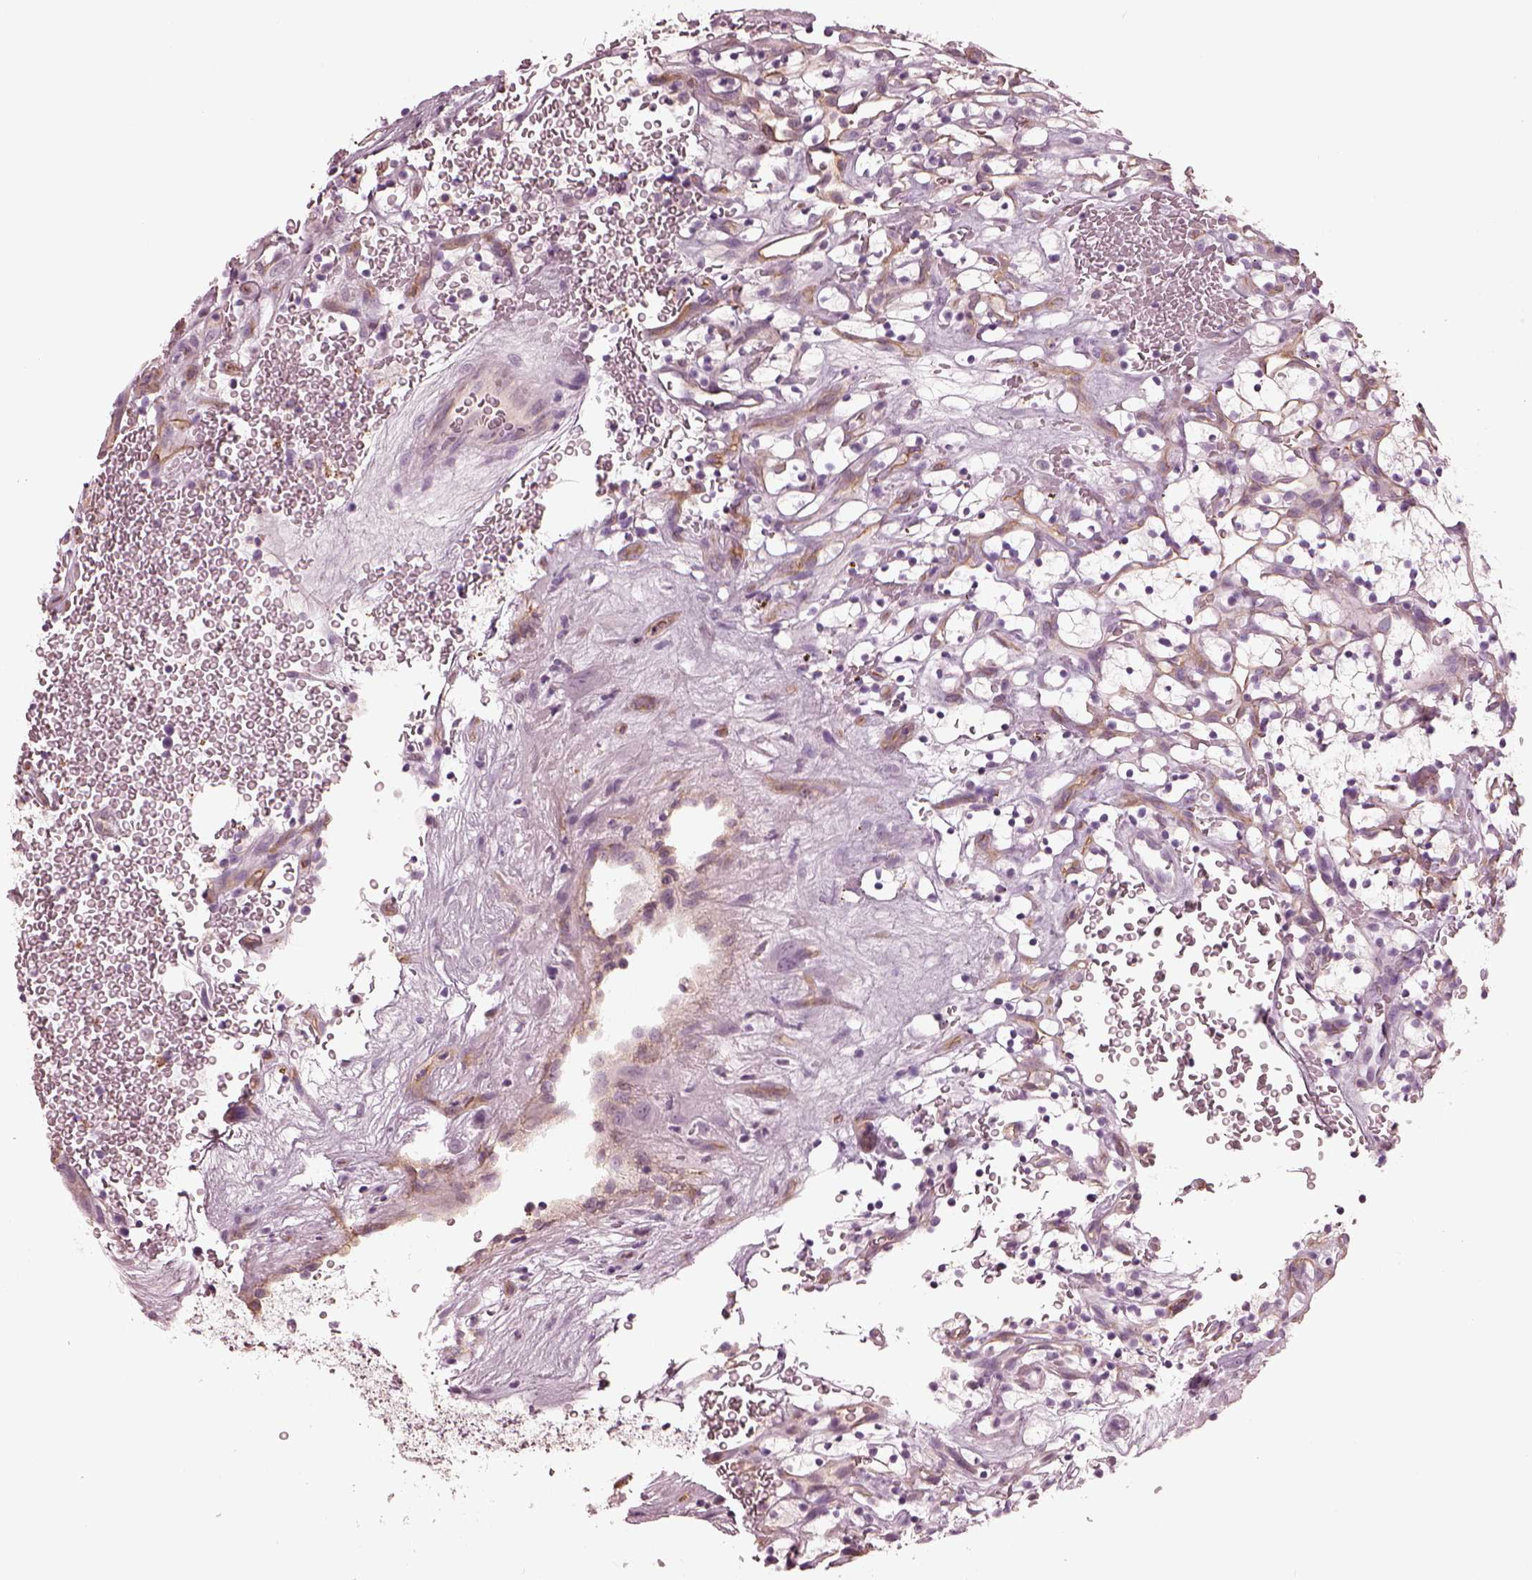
{"staining": {"intensity": "negative", "quantity": "none", "location": "none"}, "tissue": "renal cancer", "cell_type": "Tumor cells", "image_type": "cancer", "snomed": [{"axis": "morphology", "description": "Adenocarcinoma, NOS"}, {"axis": "topography", "description": "Kidney"}], "caption": "Tumor cells are negative for brown protein staining in adenocarcinoma (renal).", "gene": "EIF4E1B", "patient": {"sex": "female", "age": 64}}